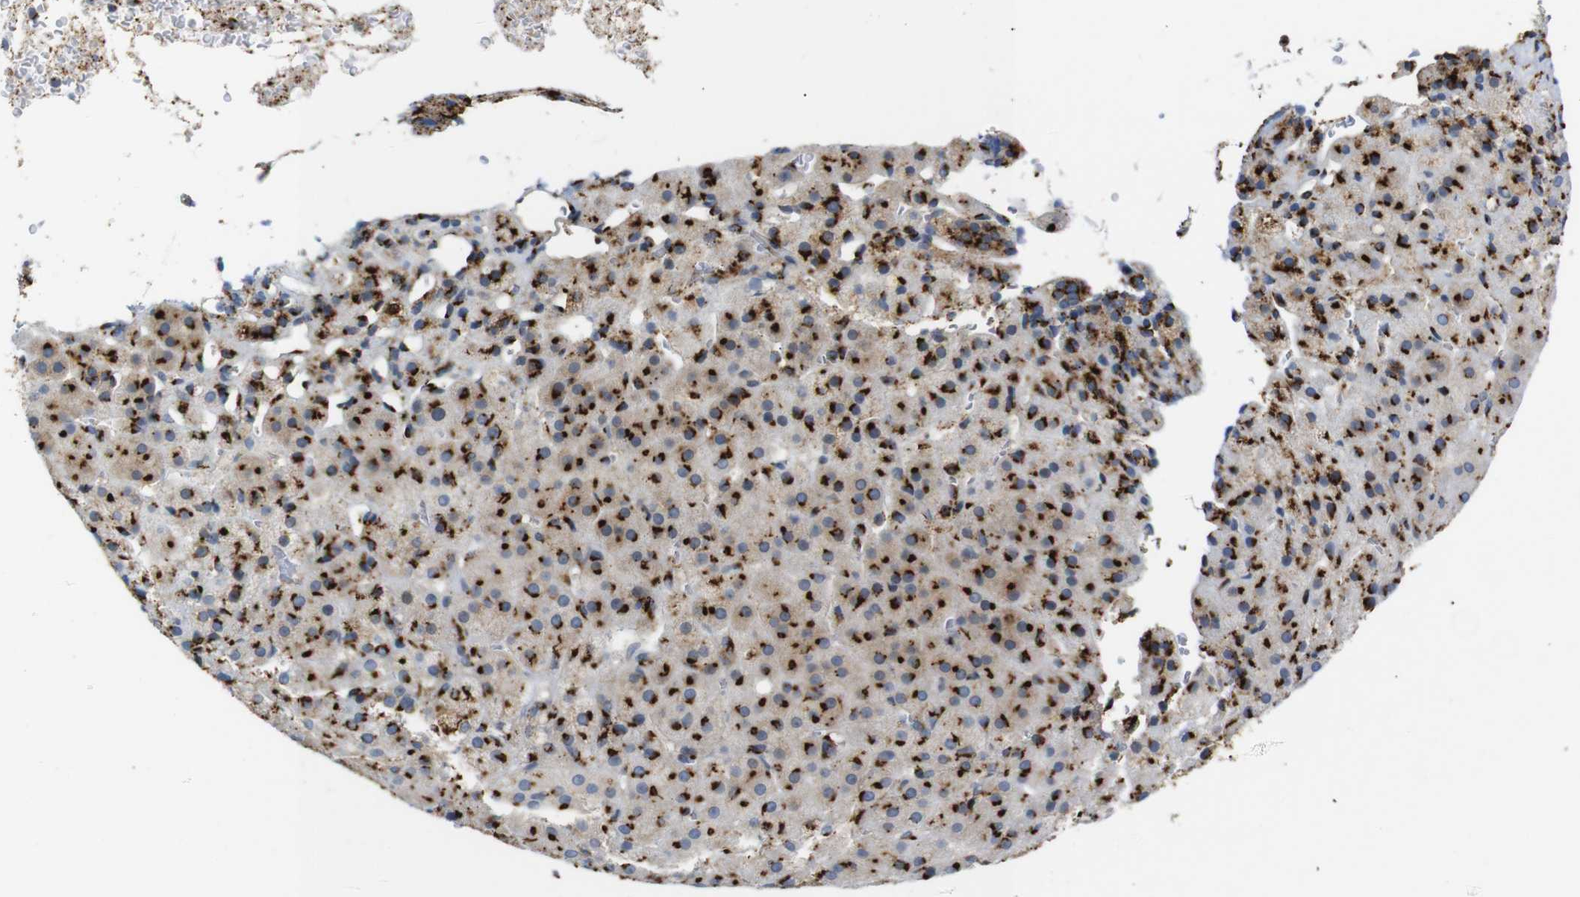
{"staining": {"intensity": "strong", "quantity": ">75%", "location": "cytoplasmic/membranous"}, "tissue": "adrenal gland", "cell_type": "Glandular cells", "image_type": "normal", "snomed": [{"axis": "morphology", "description": "Normal tissue, NOS"}, {"axis": "topography", "description": "Adrenal gland"}], "caption": "Immunohistochemical staining of benign human adrenal gland displays >75% levels of strong cytoplasmic/membranous protein expression in about >75% of glandular cells.", "gene": "TGOLN2", "patient": {"sex": "female", "age": 57}}